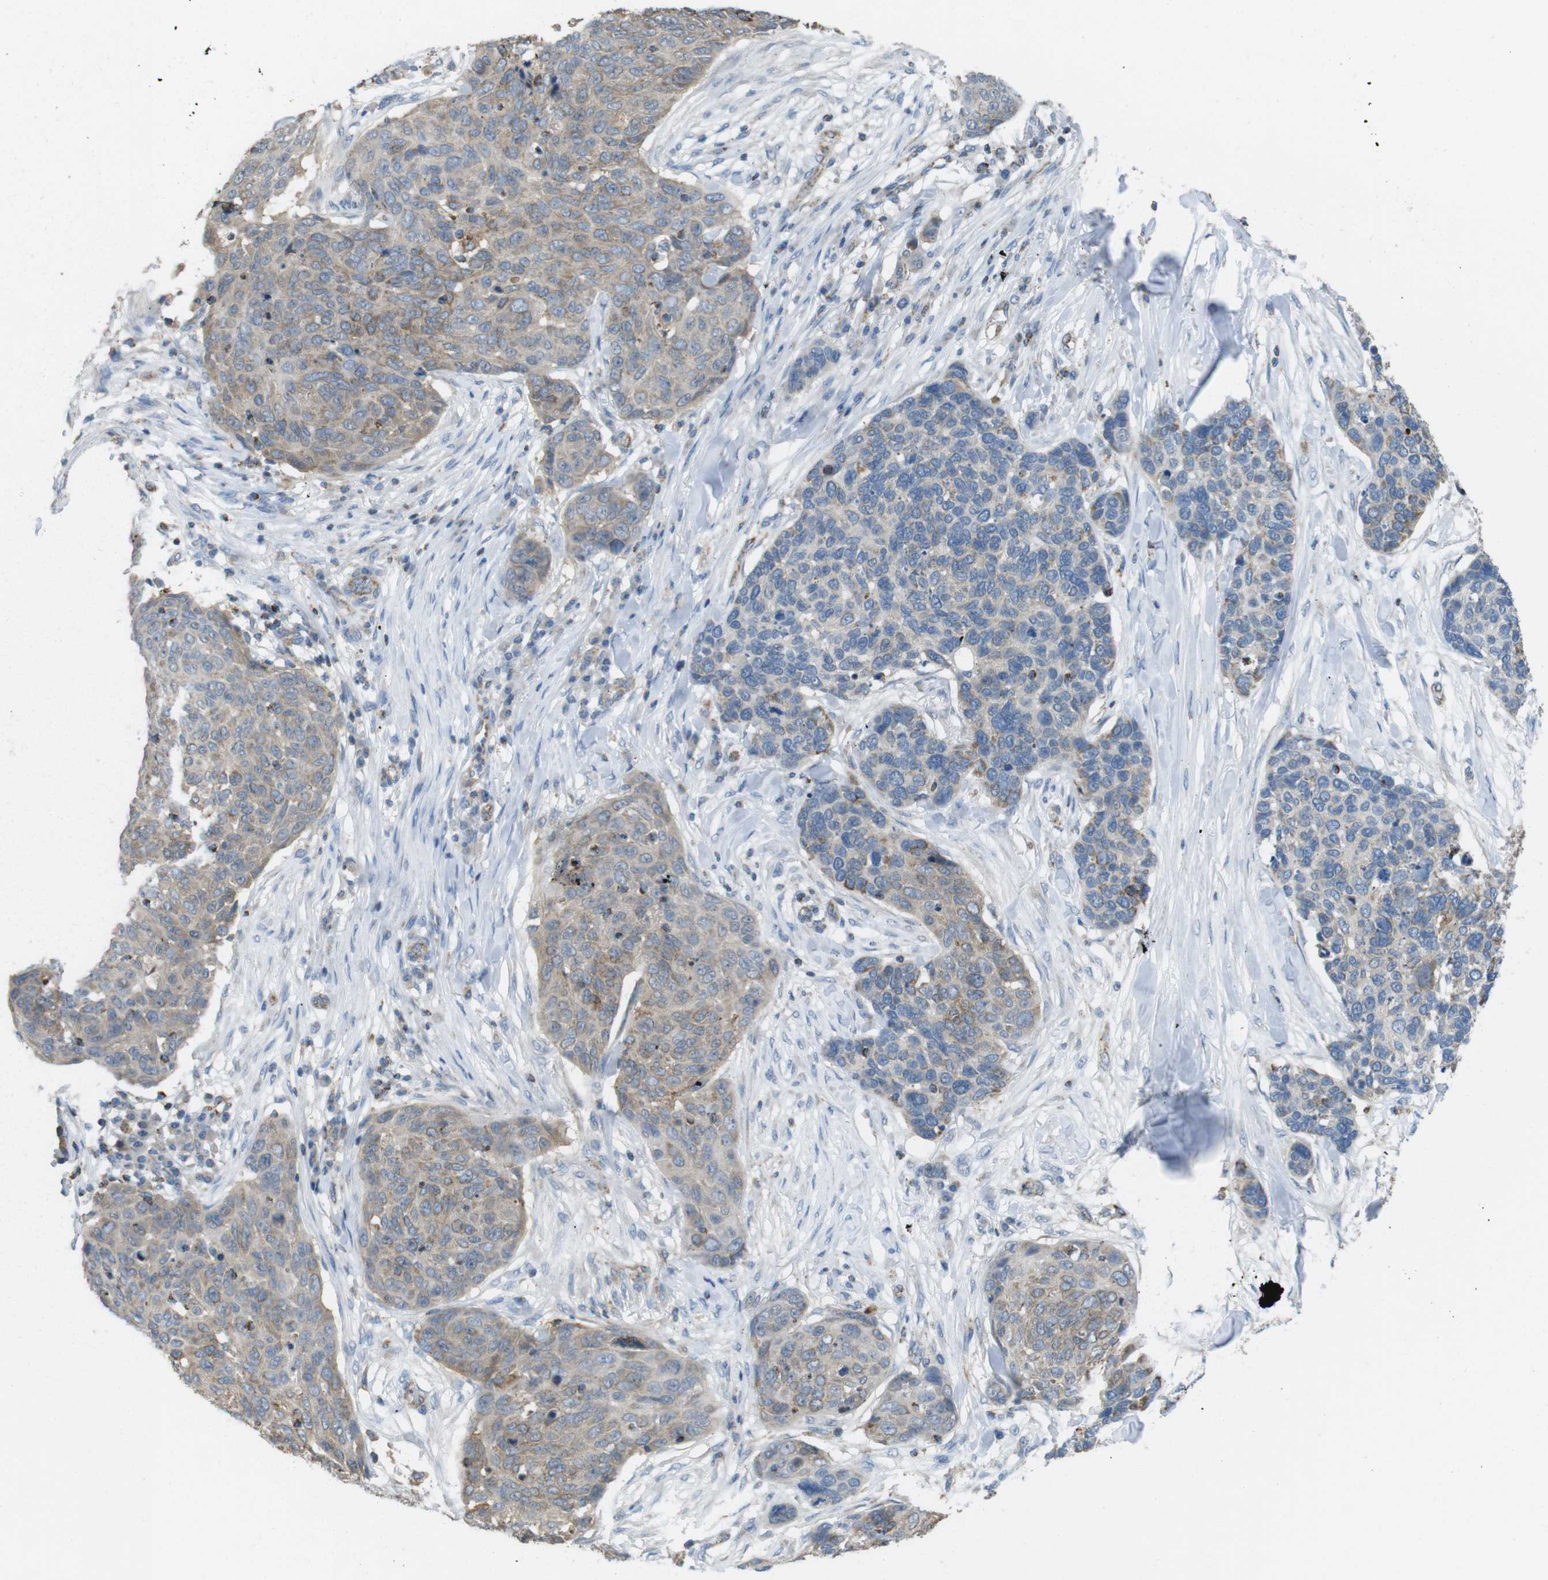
{"staining": {"intensity": "moderate", "quantity": ">75%", "location": "cytoplasmic/membranous"}, "tissue": "skin cancer", "cell_type": "Tumor cells", "image_type": "cancer", "snomed": [{"axis": "morphology", "description": "Squamous cell carcinoma in situ, NOS"}, {"axis": "morphology", "description": "Squamous cell carcinoma, NOS"}, {"axis": "topography", "description": "Skin"}], "caption": "Immunohistochemical staining of human squamous cell carcinoma (skin) displays medium levels of moderate cytoplasmic/membranous protein expression in approximately >75% of tumor cells. The protein of interest is shown in brown color, while the nuclei are stained blue.", "gene": "GRIK2", "patient": {"sex": "male", "age": 93}}